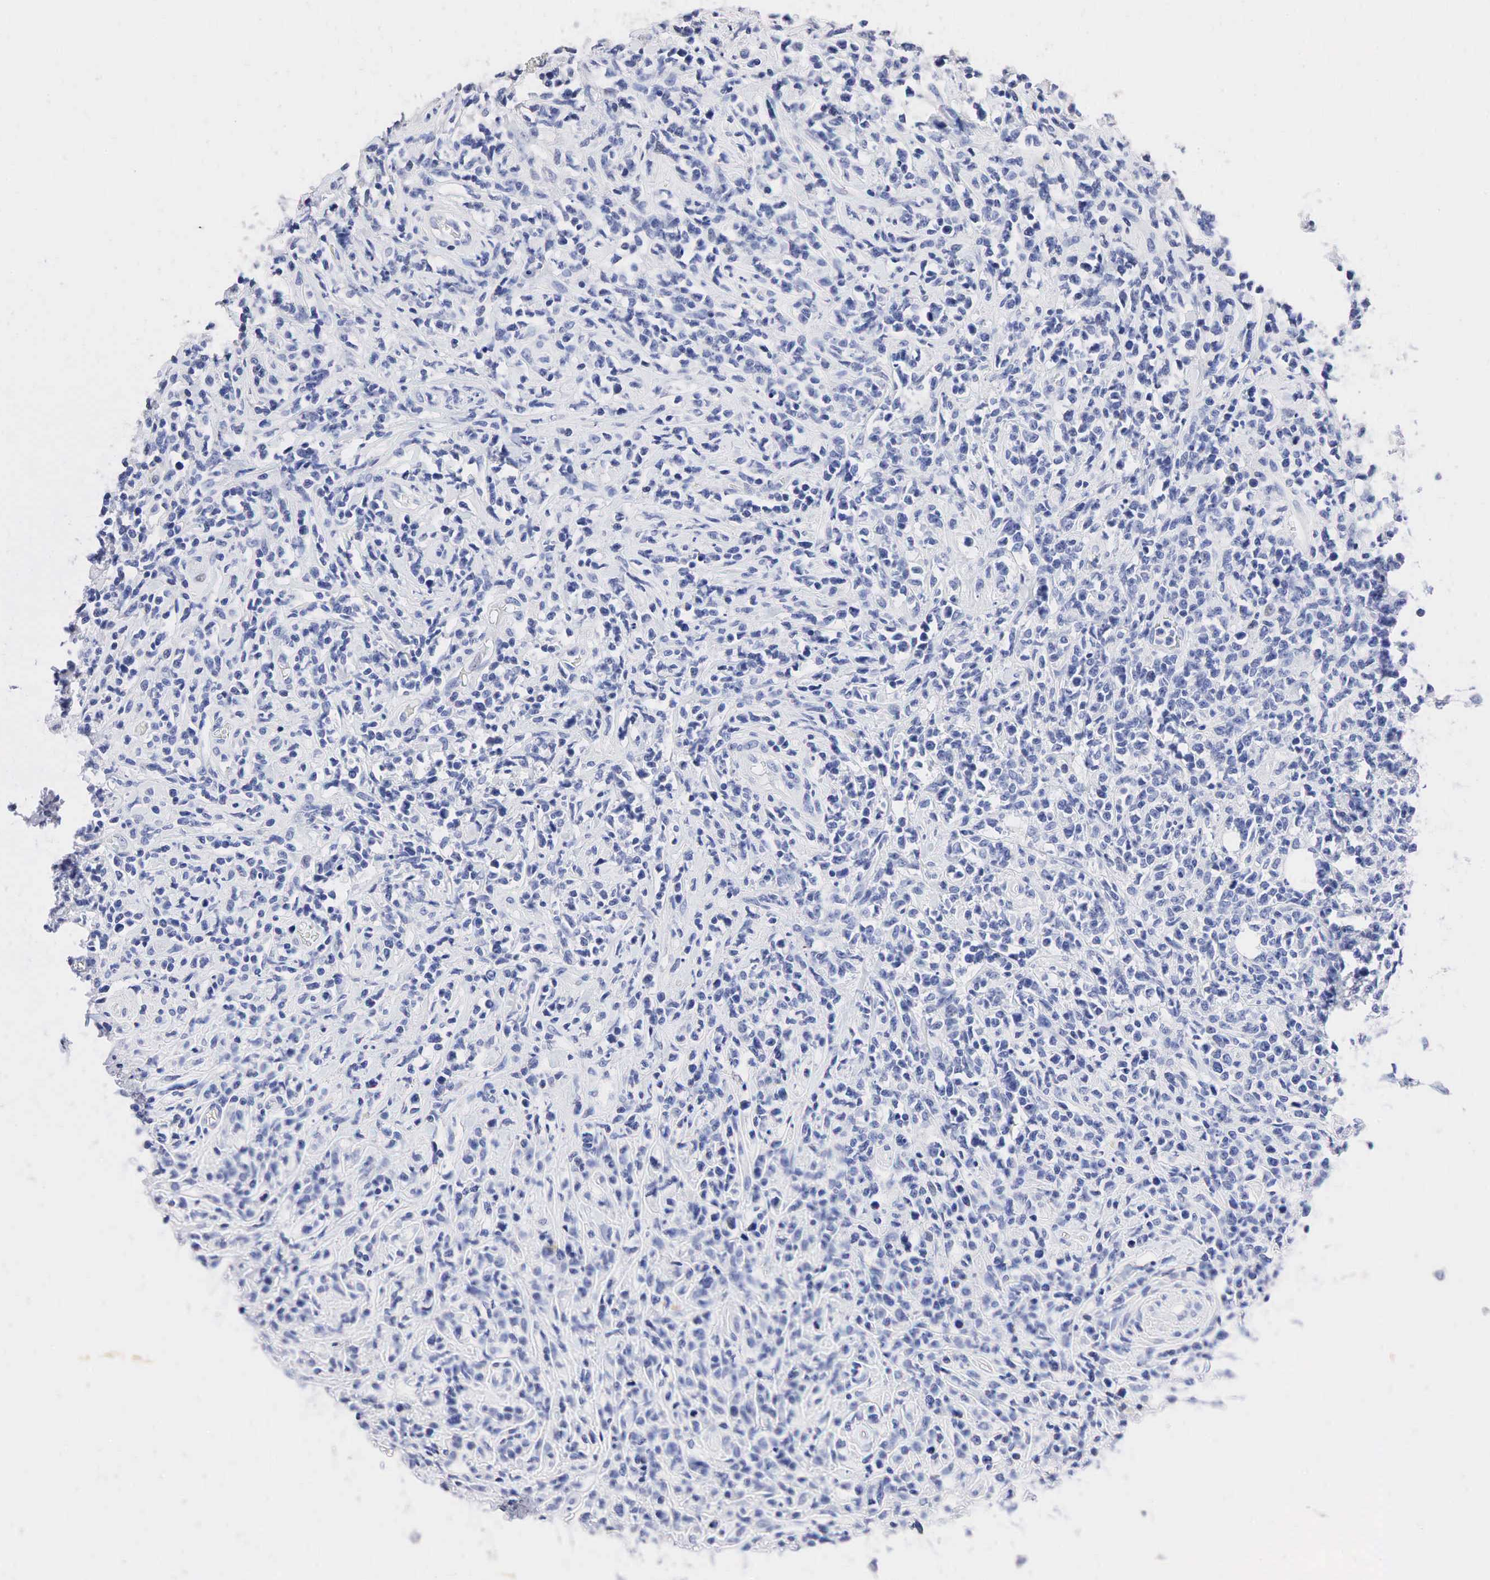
{"staining": {"intensity": "negative", "quantity": "none", "location": "none"}, "tissue": "lymphoma", "cell_type": "Tumor cells", "image_type": "cancer", "snomed": [{"axis": "morphology", "description": "Malignant lymphoma, non-Hodgkin's type, High grade"}, {"axis": "topography", "description": "Colon"}], "caption": "Tumor cells show no significant staining in malignant lymphoma, non-Hodgkin's type (high-grade).", "gene": "SST", "patient": {"sex": "male", "age": 82}}